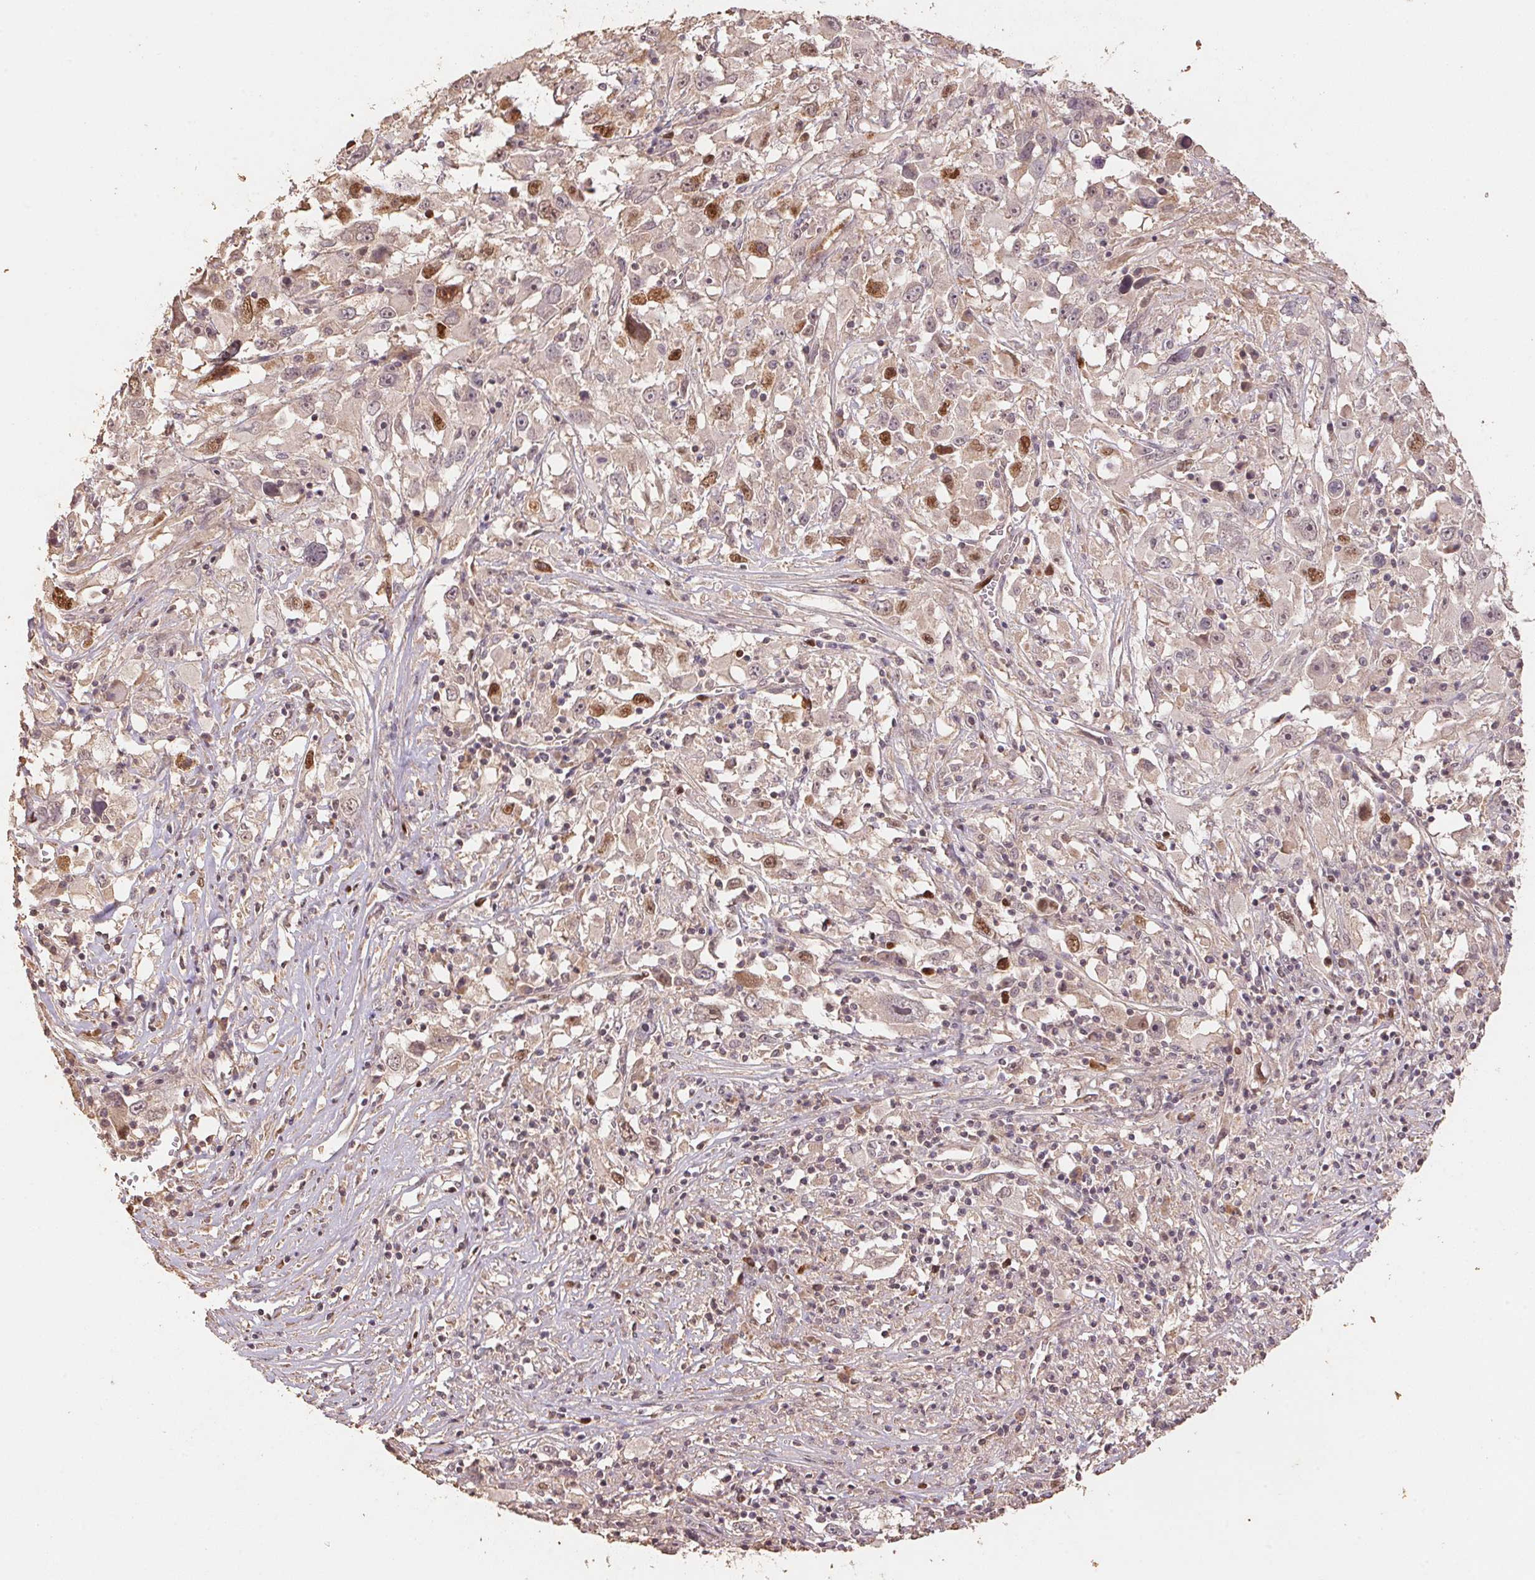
{"staining": {"intensity": "strong", "quantity": "<25%", "location": "nuclear"}, "tissue": "melanoma", "cell_type": "Tumor cells", "image_type": "cancer", "snomed": [{"axis": "morphology", "description": "Malignant melanoma, Metastatic site"}, {"axis": "topography", "description": "Soft tissue"}], "caption": "Malignant melanoma (metastatic site) stained for a protein reveals strong nuclear positivity in tumor cells.", "gene": "CENPF", "patient": {"sex": "male", "age": 50}}